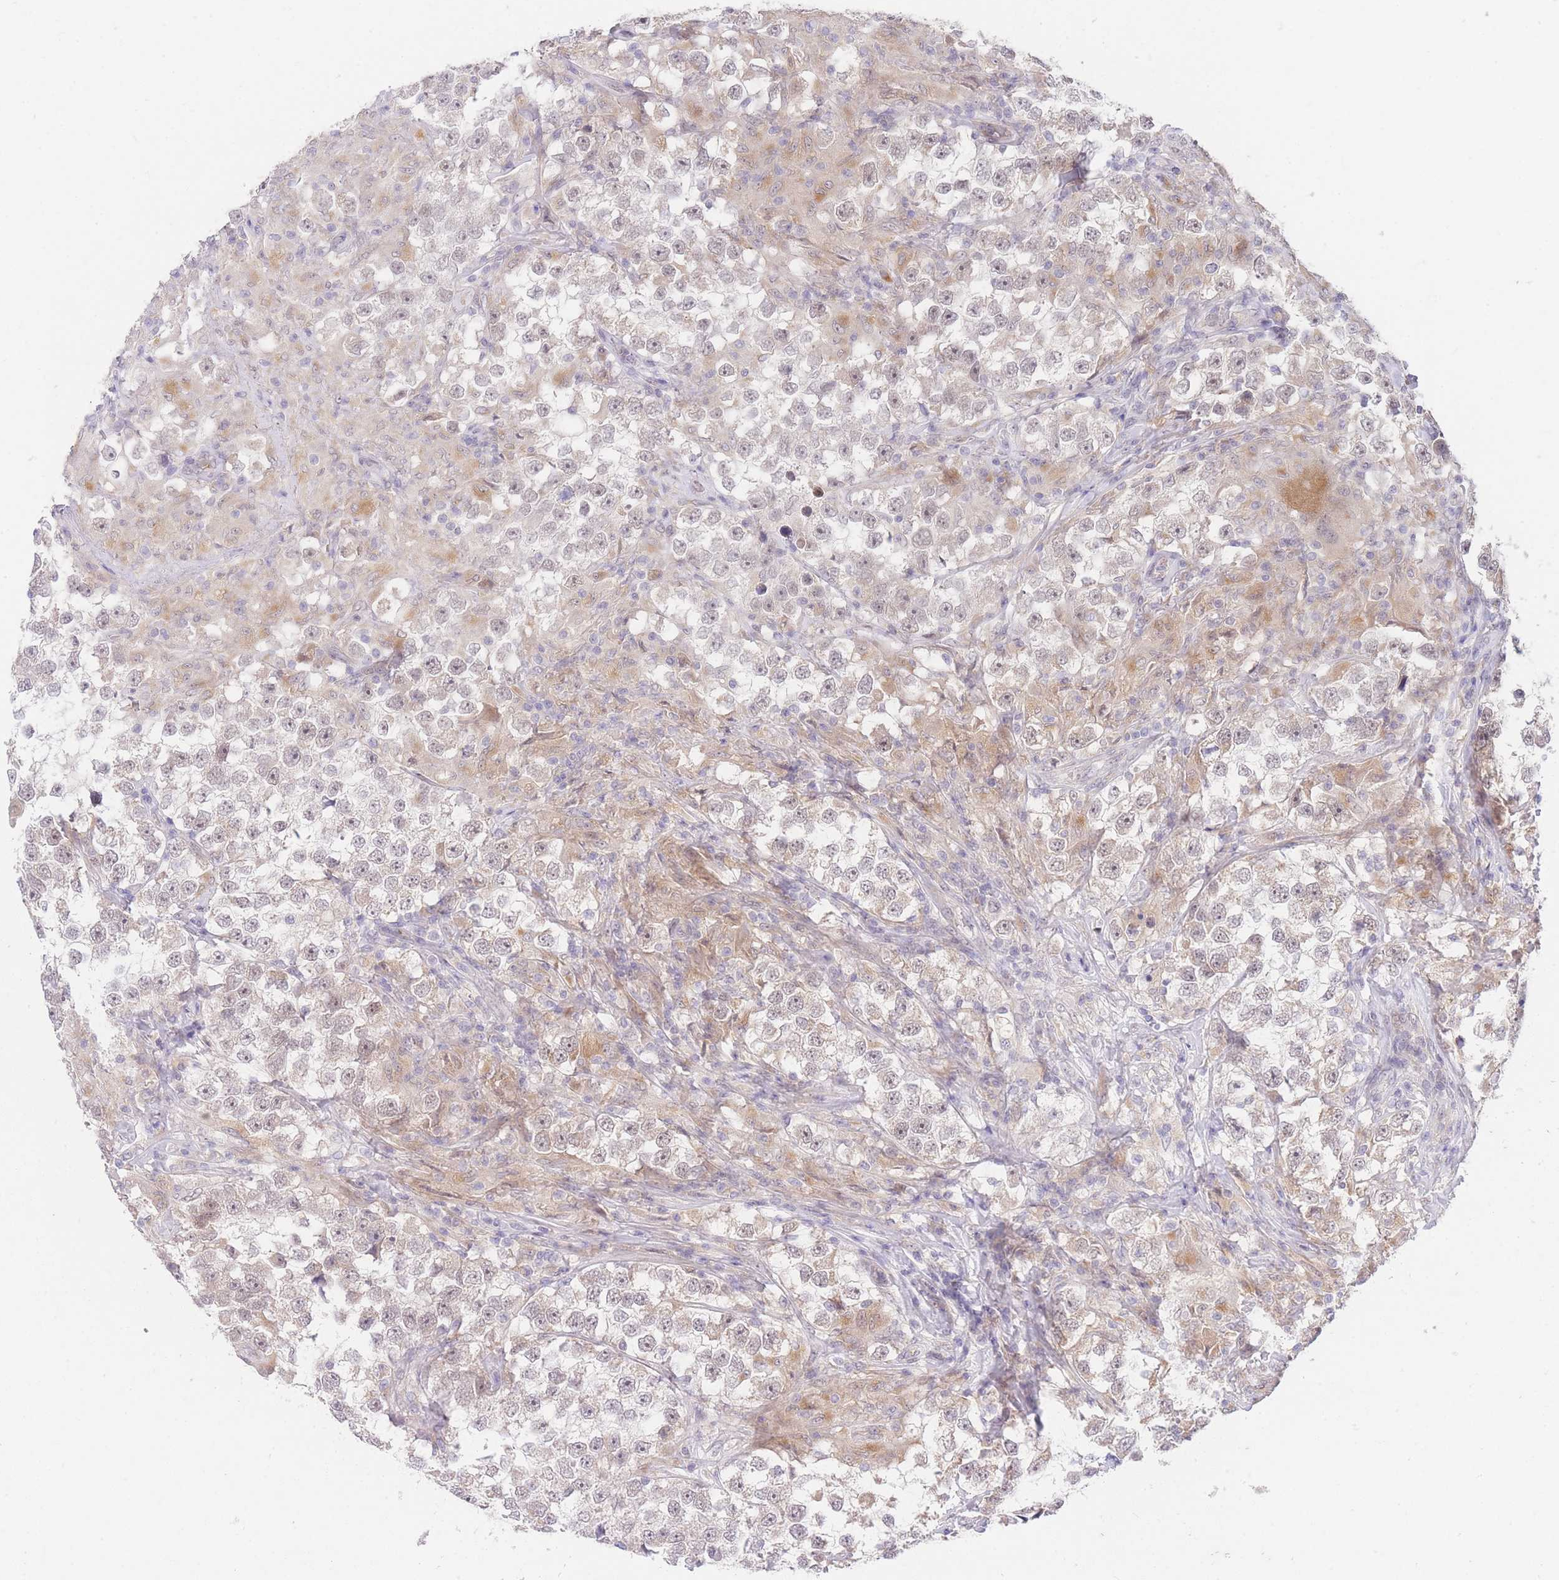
{"staining": {"intensity": "negative", "quantity": "none", "location": "none"}, "tissue": "testis cancer", "cell_type": "Tumor cells", "image_type": "cancer", "snomed": [{"axis": "morphology", "description": "Seminoma, NOS"}, {"axis": "topography", "description": "Testis"}], "caption": "Tumor cells show no significant protein staining in testis cancer (seminoma).", "gene": "SLC25A33", "patient": {"sex": "male", "age": 46}}